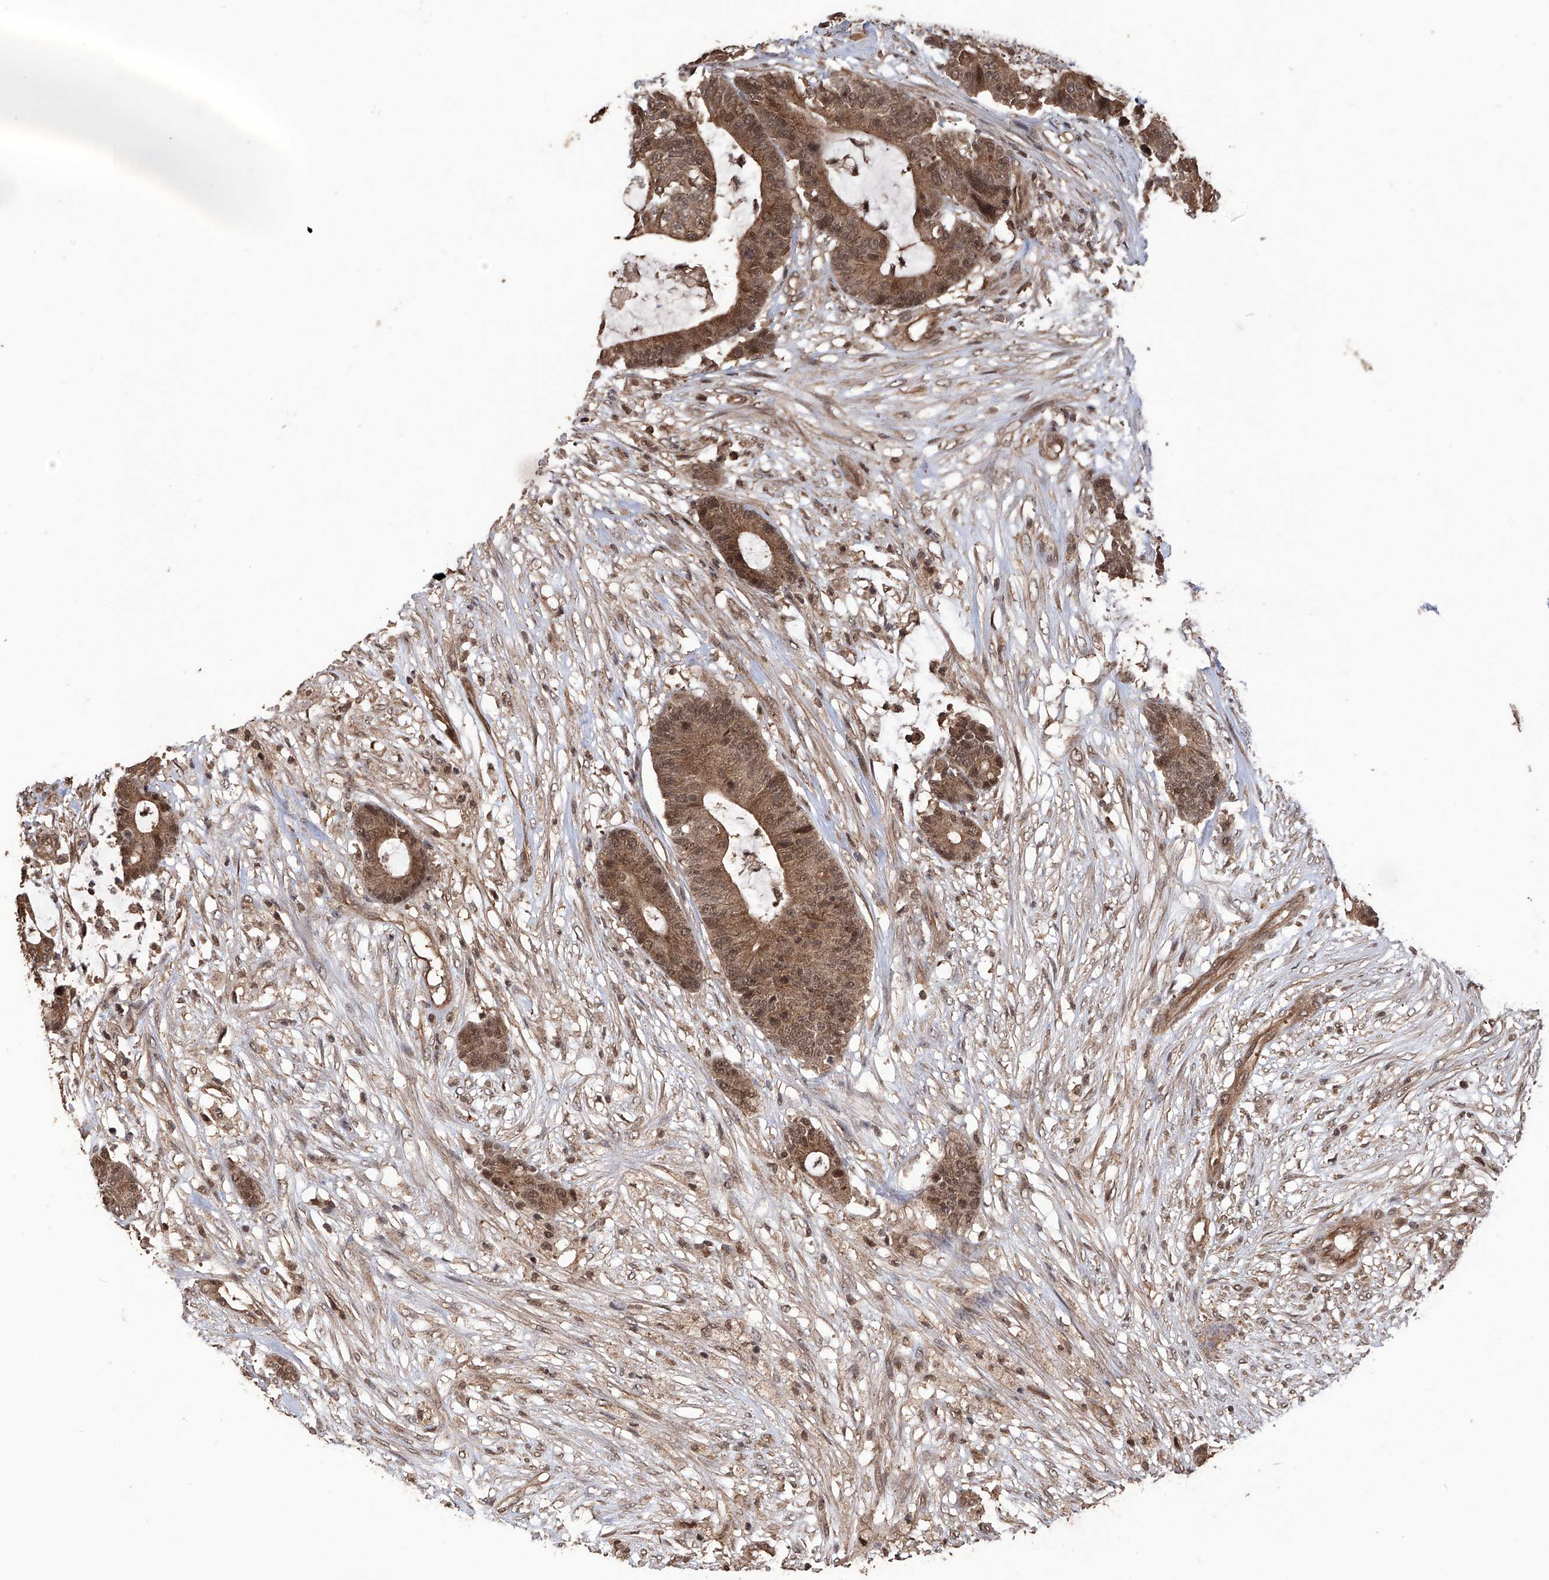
{"staining": {"intensity": "moderate", "quantity": ">75%", "location": "cytoplasmic/membranous,nuclear"}, "tissue": "colorectal cancer", "cell_type": "Tumor cells", "image_type": "cancer", "snomed": [{"axis": "morphology", "description": "Adenocarcinoma, NOS"}, {"axis": "topography", "description": "Colon"}], "caption": "DAB (3,3'-diaminobenzidine) immunohistochemical staining of colorectal cancer (adenocarcinoma) displays moderate cytoplasmic/membranous and nuclear protein expression in about >75% of tumor cells.", "gene": "LYSMD4", "patient": {"sex": "female", "age": 84}}